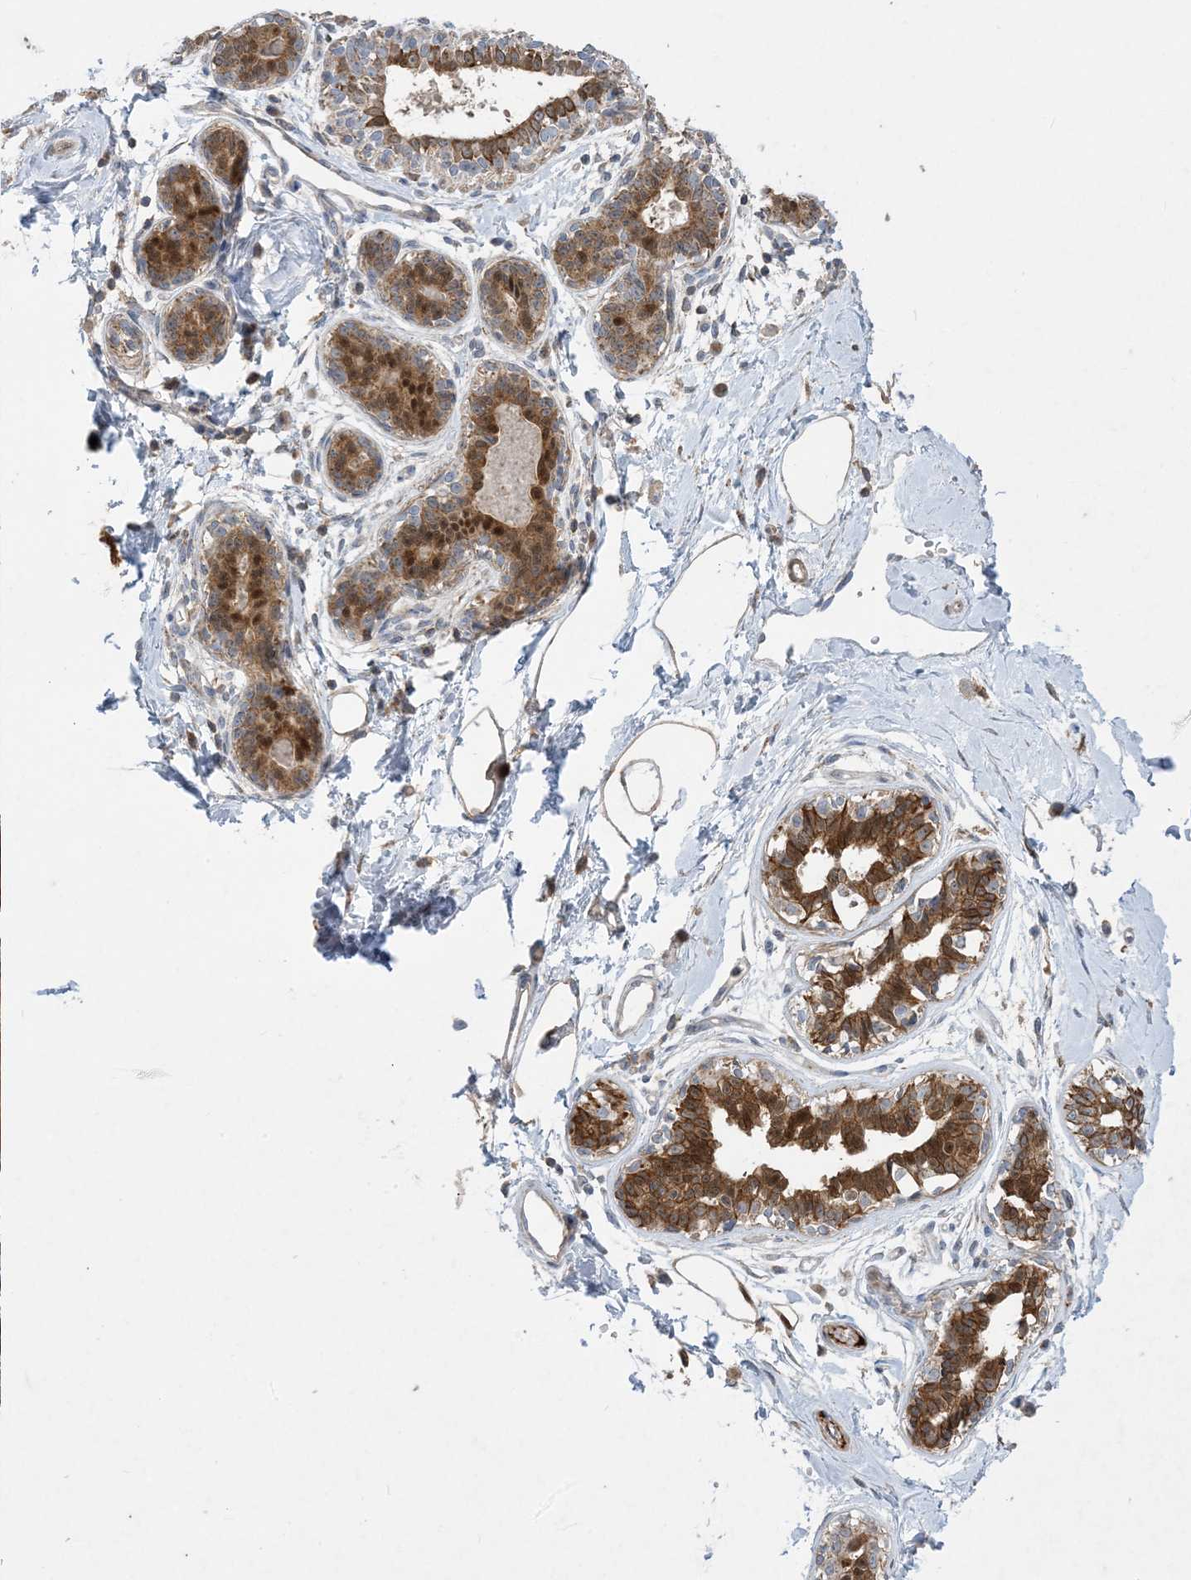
{"staining": {"intensity": "weak", "quantity": ">75%", "location": "cytoplasmic/membranous"}, "tissue": "breast", "cell_type": "Adipocytes", "image_type": "normal", "snomed": [{"axis": "morphology", "description": "Normal tissue, NOS"}, {"axis": "topography", "description": "Breast"}], "caption": "DAB immunohistochemical staining of normal human breast demonstrates weak cytoplasmic/membranous protein expression in about >75% of adipocytes. (Stains: DAB in brown, nuclei in blue, Microscopy: brightfield microscopy at high magnification).", "gene": "ECHDC1", "patient": {"sex": "female", "age": 45}}